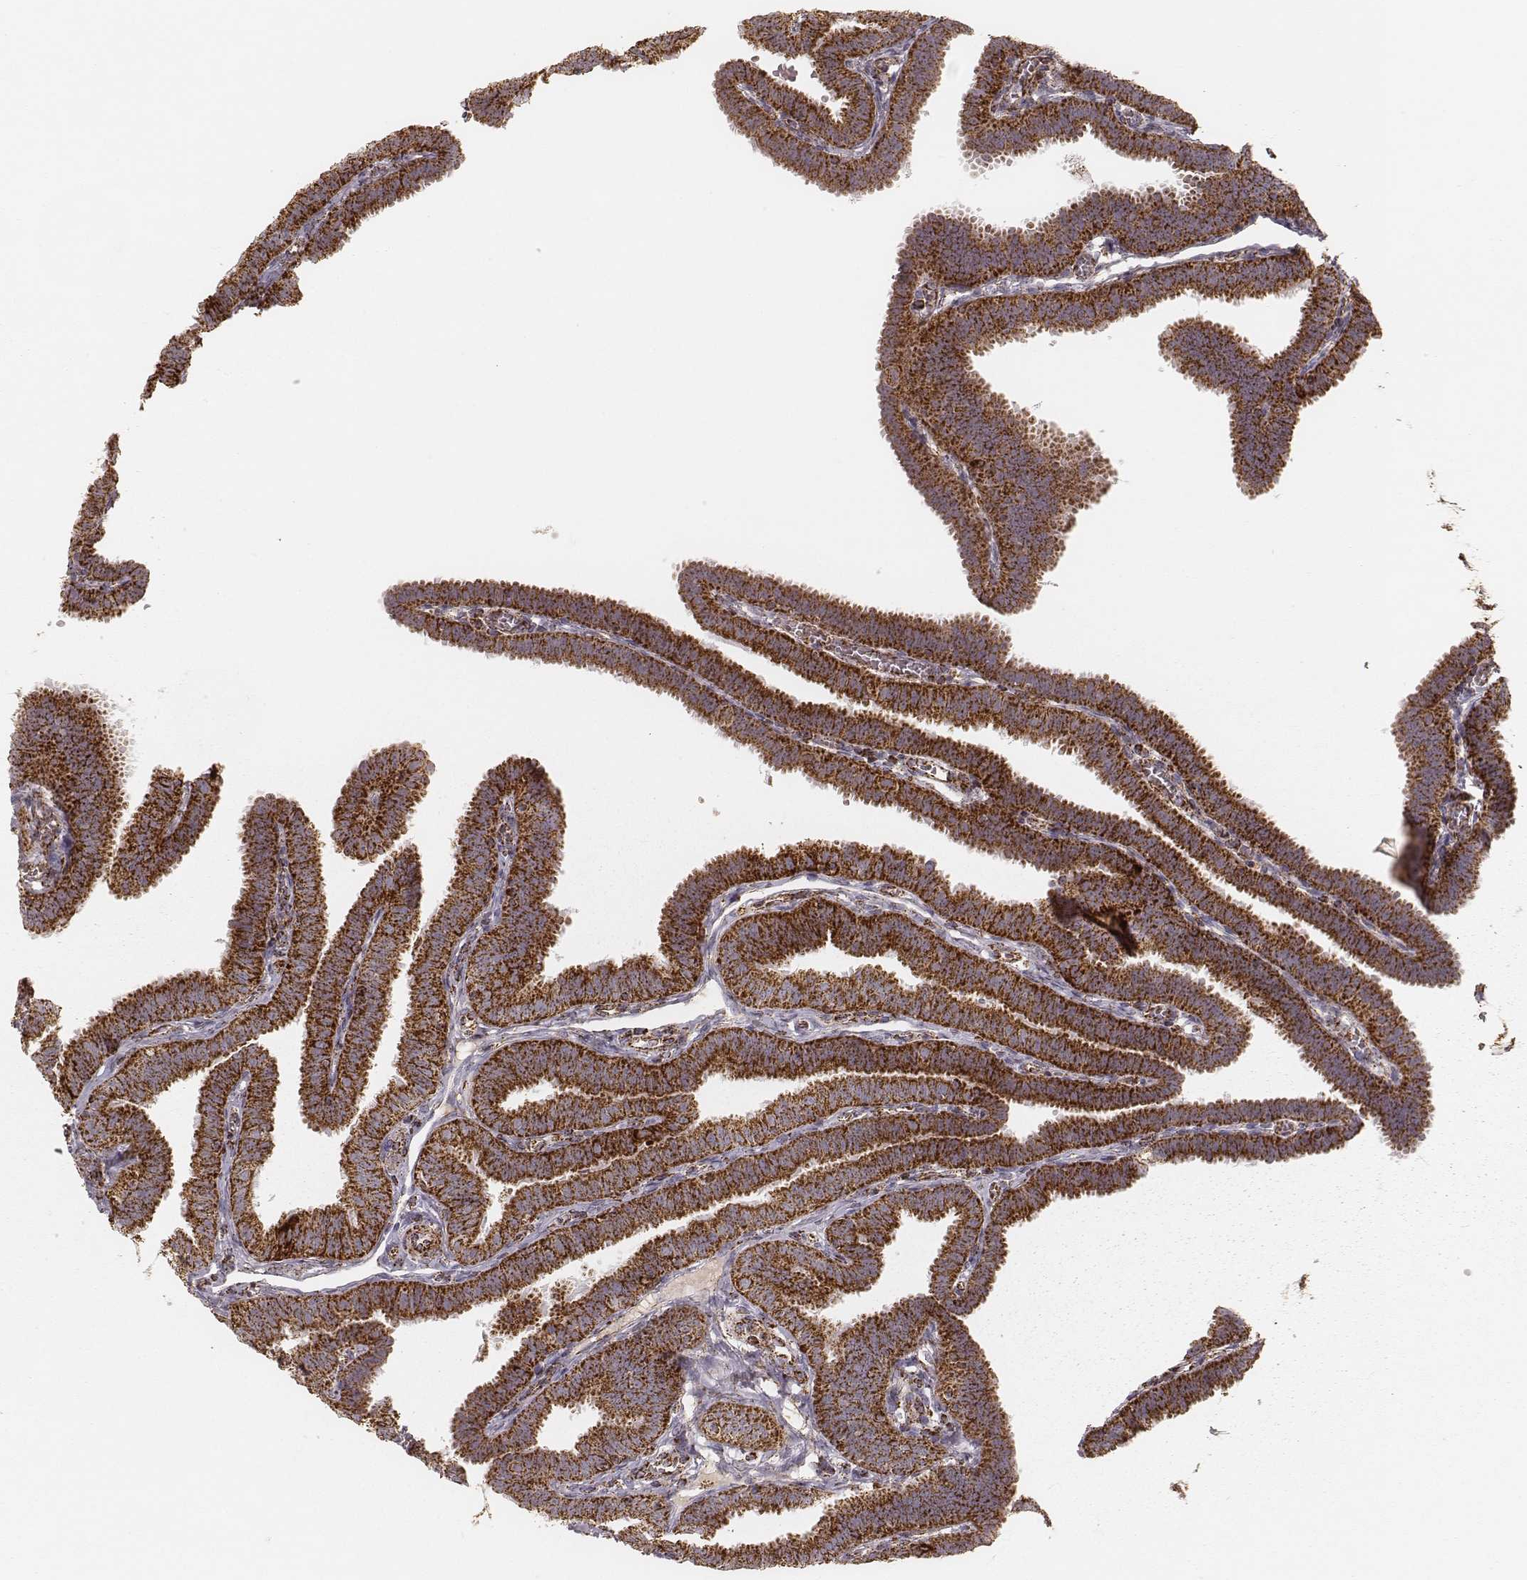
{"staining": {"intensity": "strong", "quantity": ">75%", "location": "cytoplasmic/membranous"}, "tissue": "fallopian tube", "cell_type": "Glandular cells", "image_type": "normal", "snomed": [{"axis": "morphology", "description": "Normal tissue, NOS"}, {"axis": "topography", "description": "Fallopian tube"}], "caption": "An image showing strong cytoplasmic/membranous expression in approximately >75% of glandular cells in unremarkable fallopian tube, as visualized by brown immunohistochemical staining.", "gene": "CS", "patient": {"sex": "female", "age": 25}}